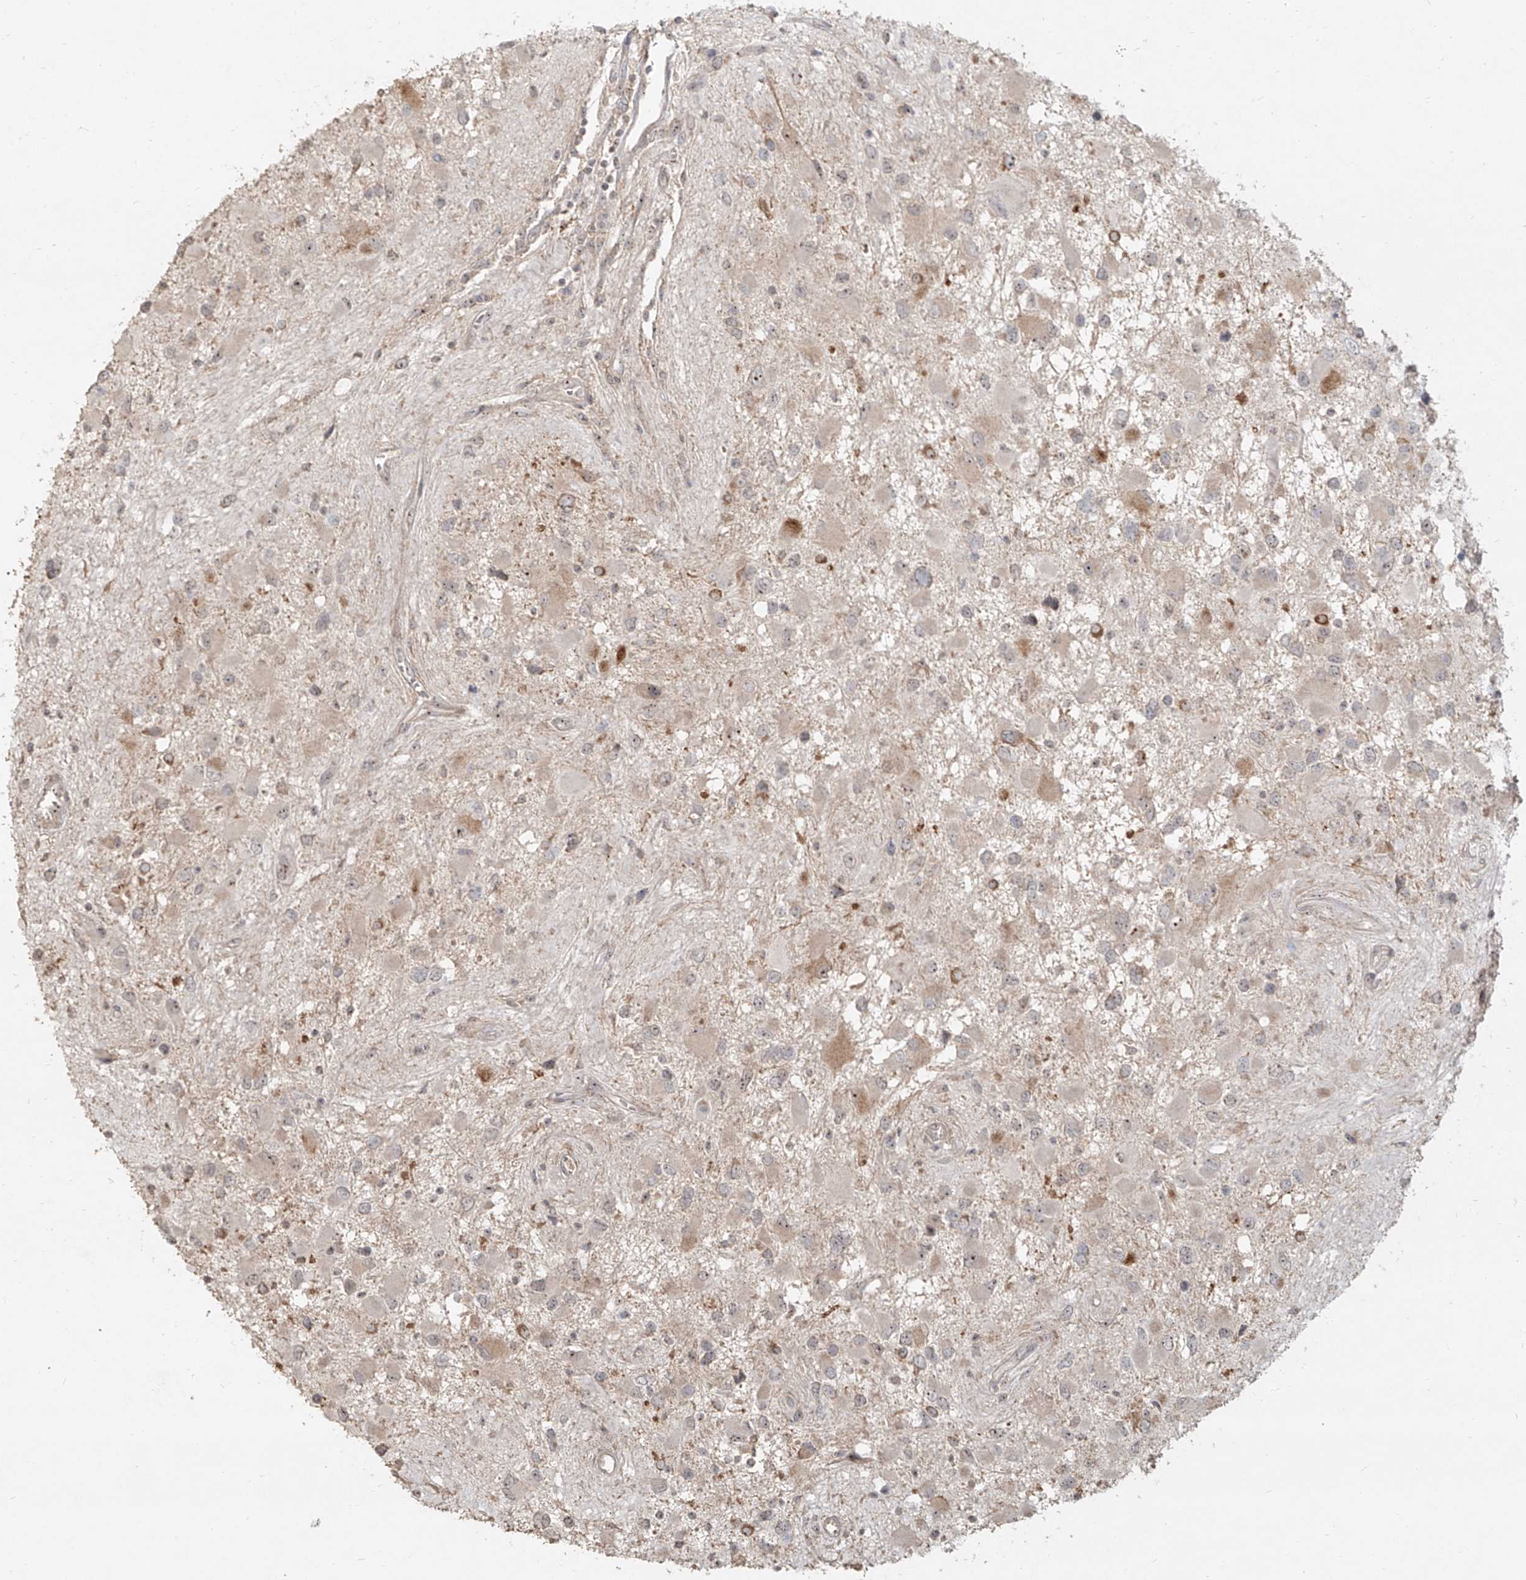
{"staining": {"intensity": "weak", "quantity": "25%-75%", "location": "cytoplasmic/membranous"}, "tissue": "glioma", "cell_type": "Tumor cells", "image_type": "cancer", "snomed": [{"axis": "morphology", "description": "Glioma, malignant, High grade"}, {"axis": "topography", "description": "Brain"}], "caption": "DAB immunohistochemical staining of human malignant high-grade glioma demonstrates weak cytoplasmic/membranous protein expression in approximately 25%-75% of tumor cells.", "gene": "BYSL", "patient": {"sex": "male", "age": 53}}